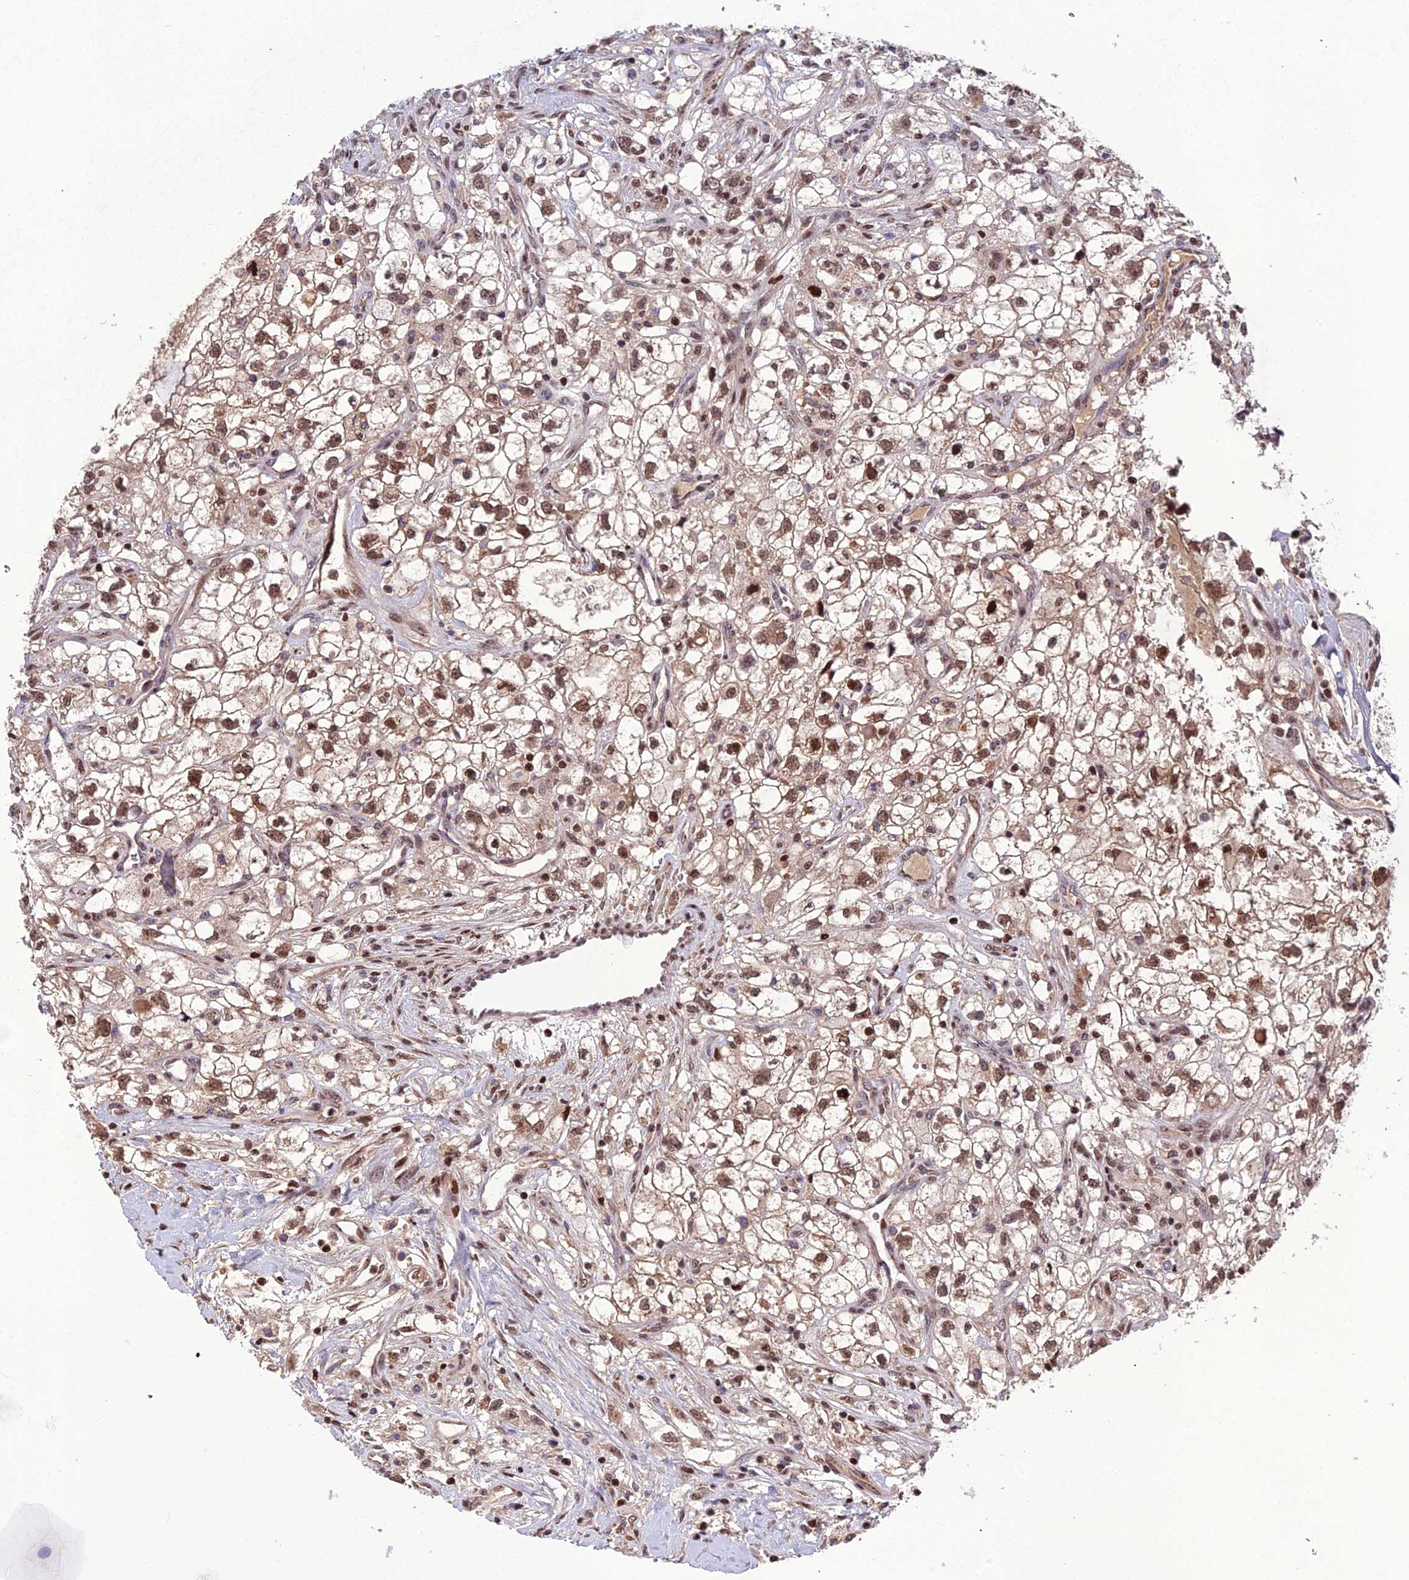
{"staining": {"intensity": "moderate", "quantity": ">75%", "location": "nuclear"}, "tissue": "renal cancer", "cell_type": "Tumor cells", "image_type": "cancer", "snomed": [{"axis": "morphology", "description": "Adenocarcinoma, NOS"}, {"axis": "topography", "description": "Kidney"}], "caption": "Brown immunohistochemical staining in renal adenocarcinoma demonstrates moderate nuclear staining in approximately >75% of tumor cells.", "gene": "ARL2", "patient": {"sex": "male", "age": 59}}